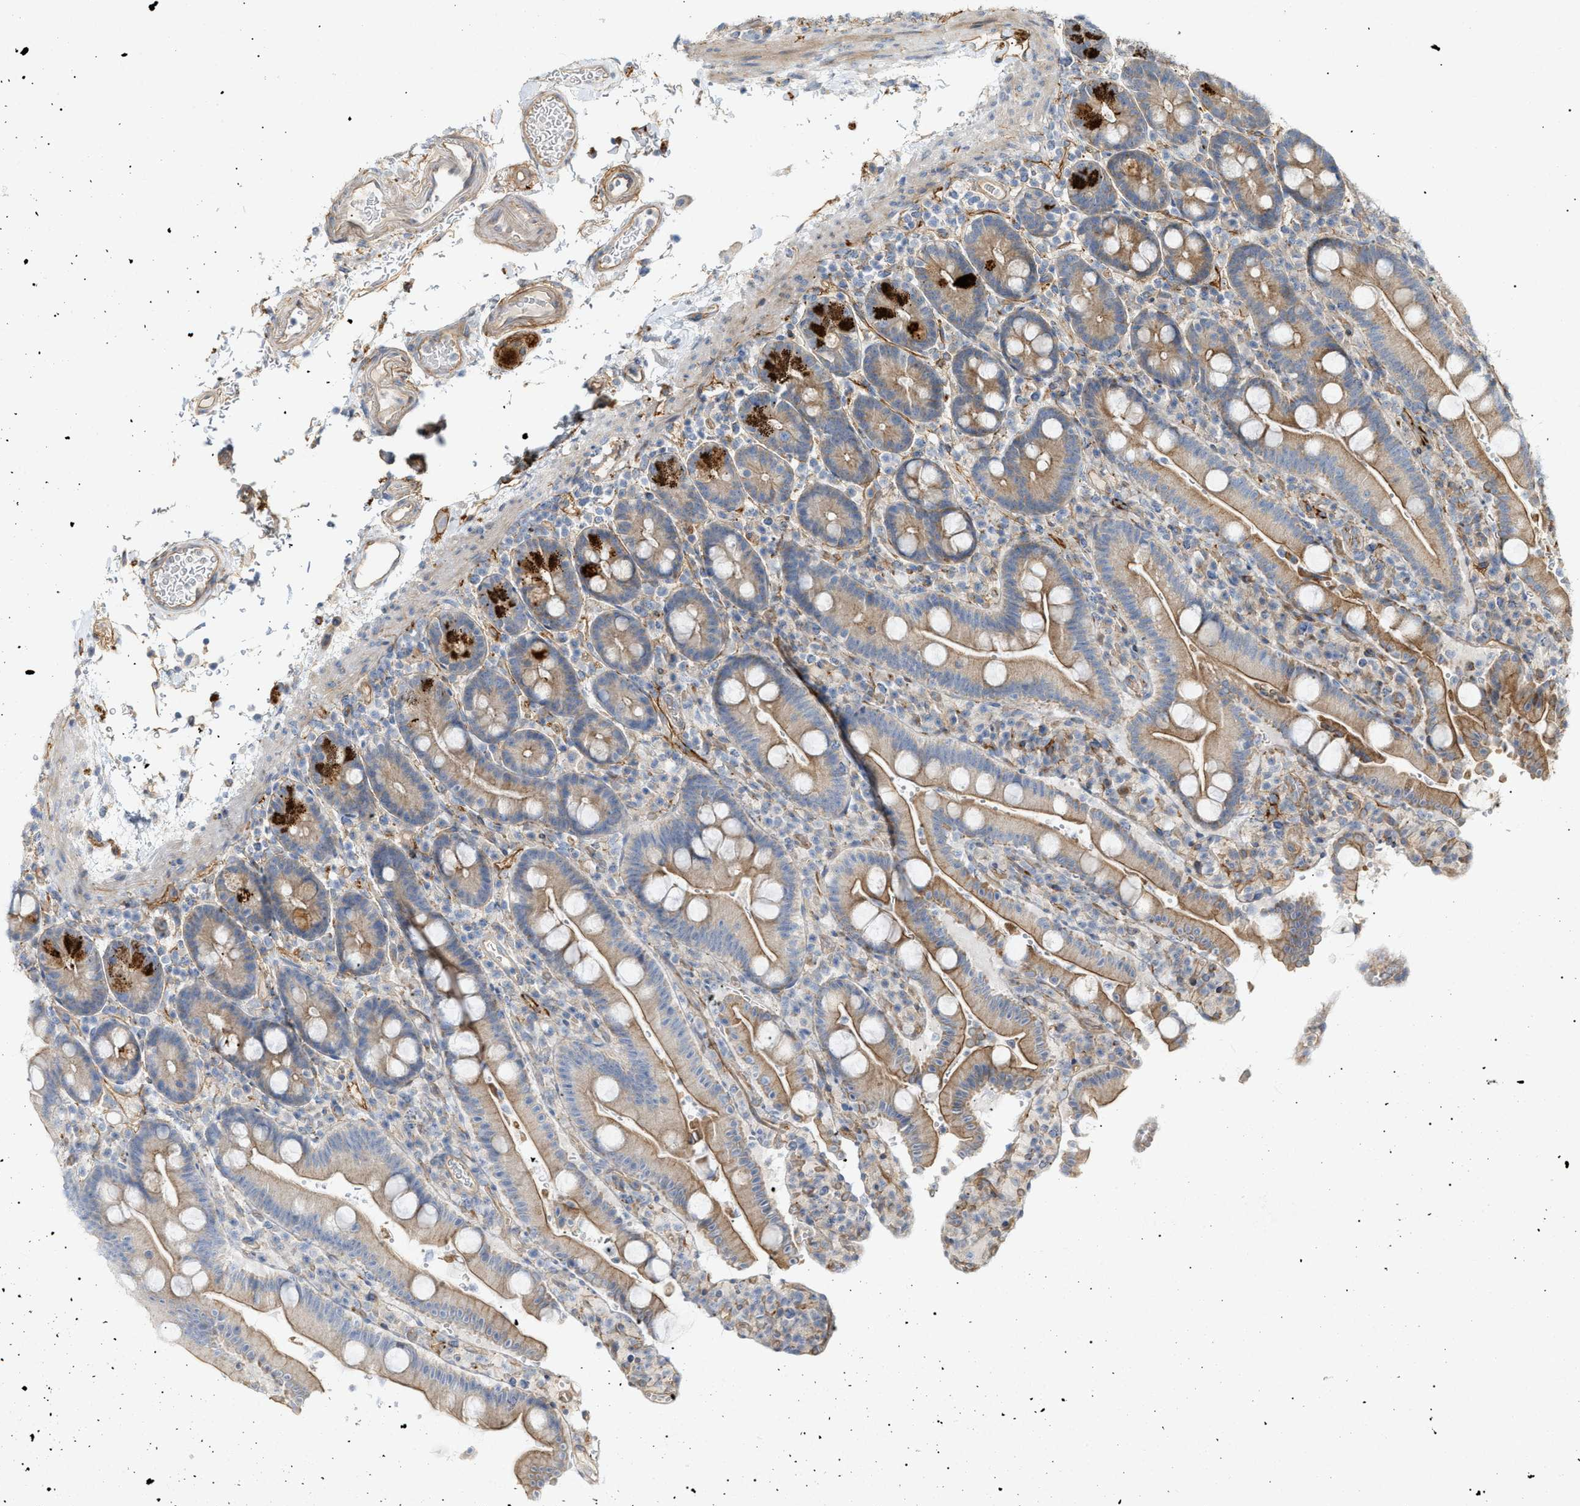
{"staining": {"intensity": "strong", "quantity": "25%-75%", "location": "cytoplasmic/membranous"}, "tissue": "duodenum", "cell_type": "Glandular cells", "image_type": "normal", "snomed": [{"axis": "morphology", "description": "Normal tissue, NOS"}, {"axis": "topography", "description": "Small intestine, NOS"}], "caption": "Strong cytoplasmic/membranous staining is appreciated in about 25%-75% of glandular cells in benign duodenum.", "gene": "ZFHX2", "patient": {"sex": "female", "age": 71}}